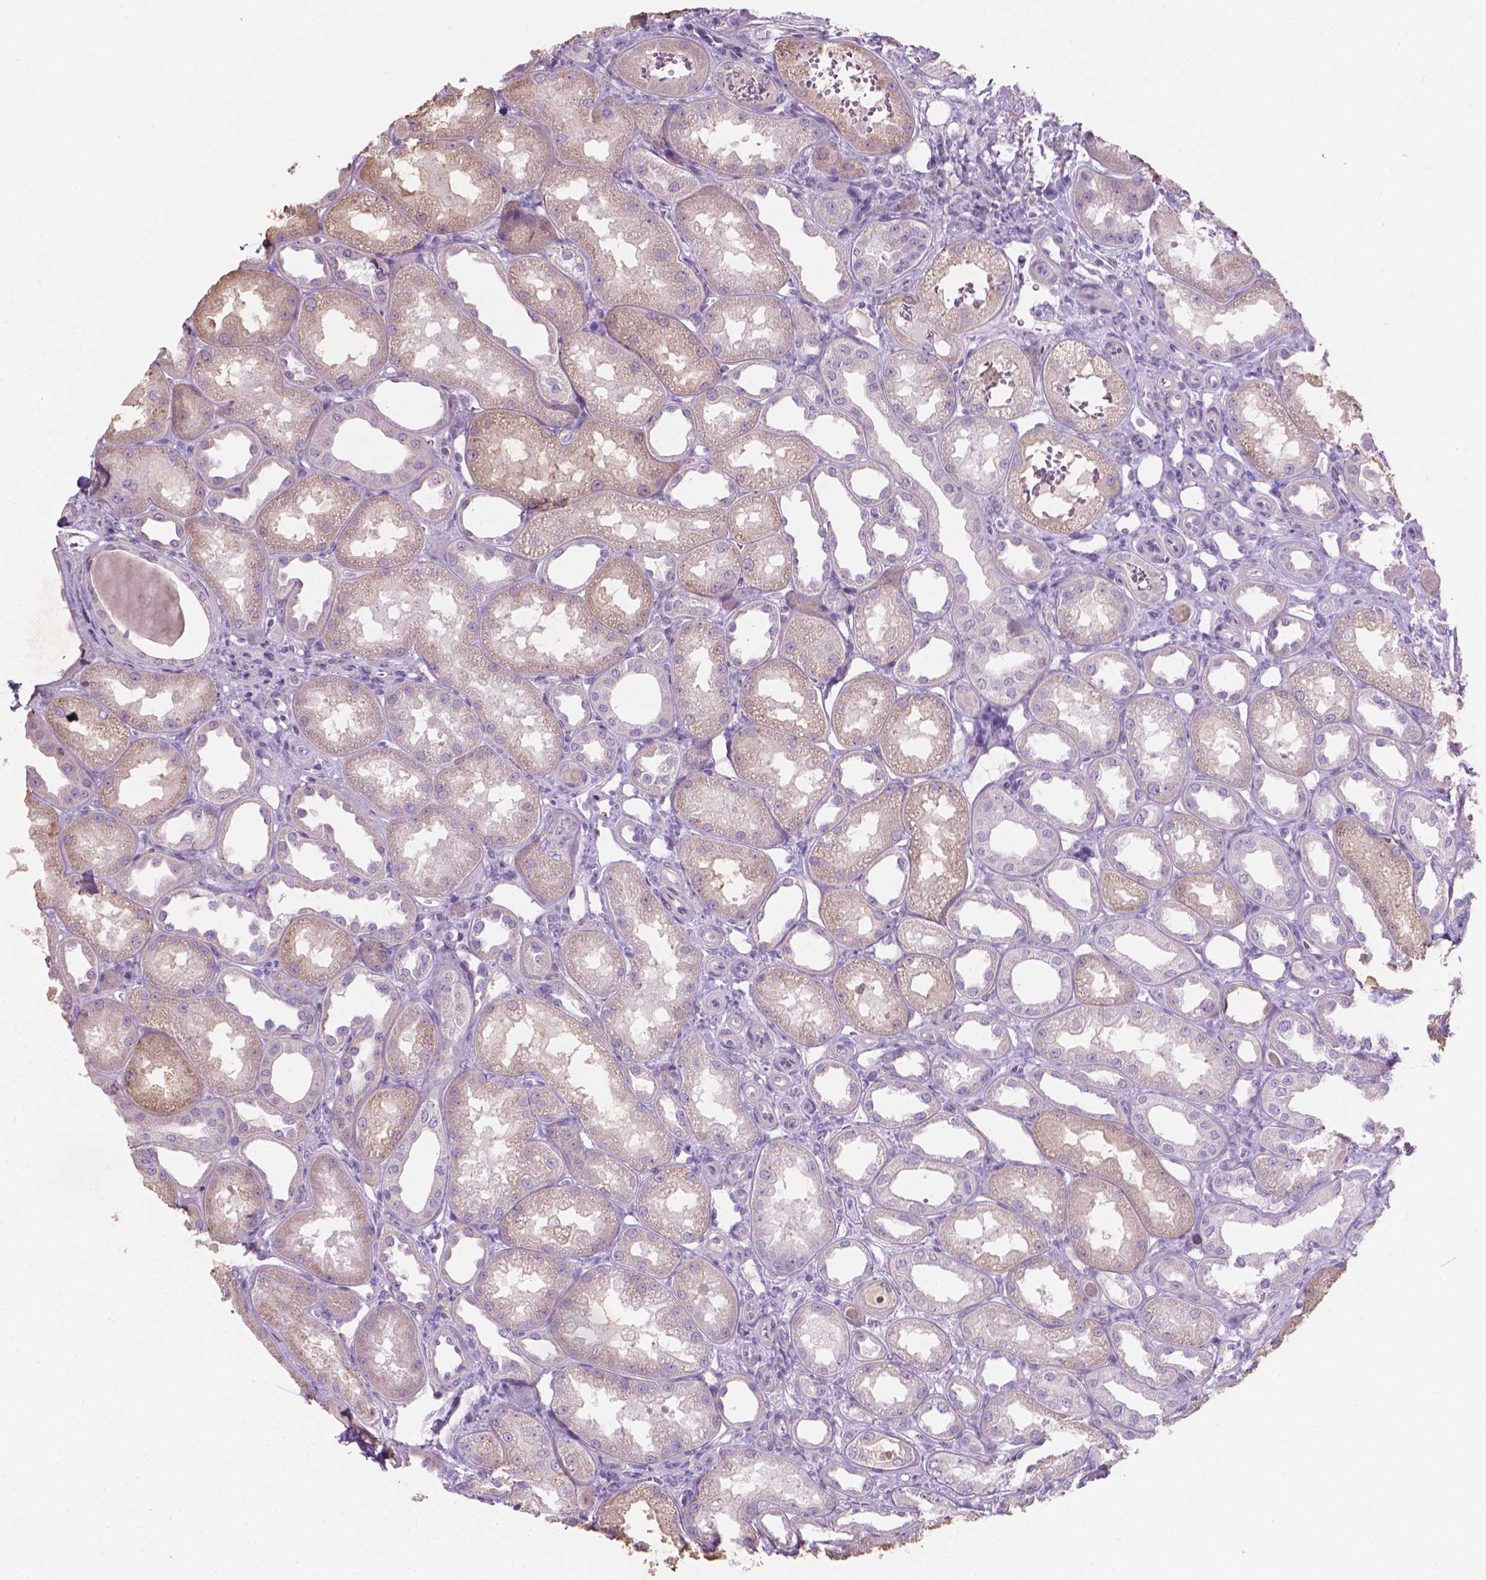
{"staining": {"intensity": "negative", "quantity": "none", "location": "none"}, "tissue": "kidney", "cell_type": "Cells in glomeruli", "image_type": "normal", "snomed": [{"axis": "morphology", "description": "Normal tissue, NOS"}, {"axis": "topography", "description": "Kidney"}], "caption": "High power microscopy image of an immunohistochemistry (IHC) image of unremarkable kidney, revealing no significant expression in cells in glomeruli. (Stains: DAB (3,3'-diaminobenzidine) IHC with hematoxylin counter stain, Microscopy: brightfield microscopy at high magnification).", "gene": "CABCOCO1", "patient": {"sex": "male", "age": 61}}